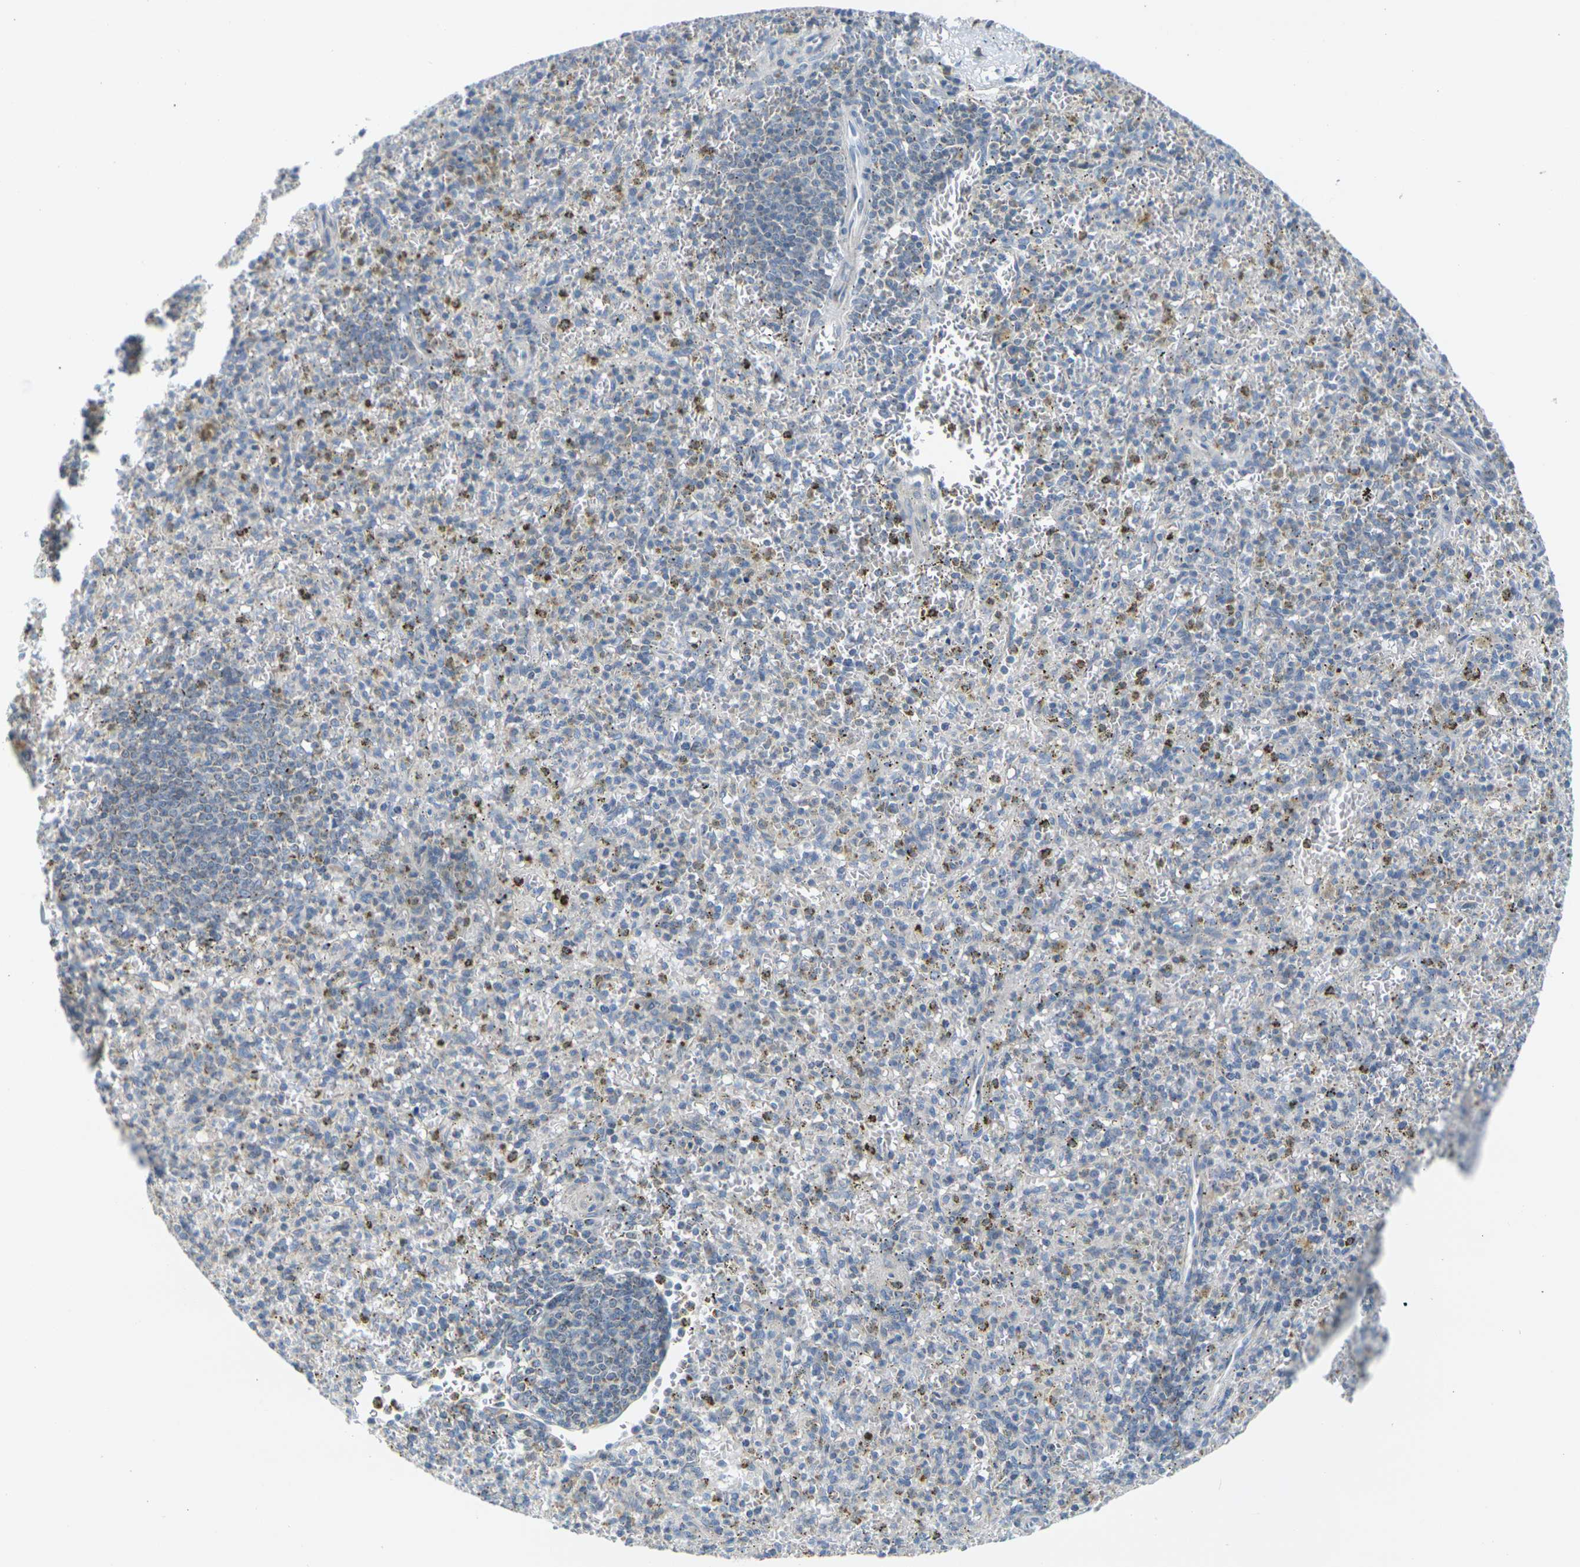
{"staining": {"intensity": "negative", "quantity": "none", "location": "none"}, "tissue": "spleen", "cell_type": "Cells in red pulp", "image_type": "normal", "snomed": [{"axis": "morphology", "description": "Normal tissue, NOS"}, {"axis": "topography", "description": "Spleen"}], "caption": "This is a photomicrograph of immunohistochemistry staining of normal spleen, which shows no expression in cells in red pulp.", "gene": "PARD6B", "patient": {"sex": "male", "age": 72}}